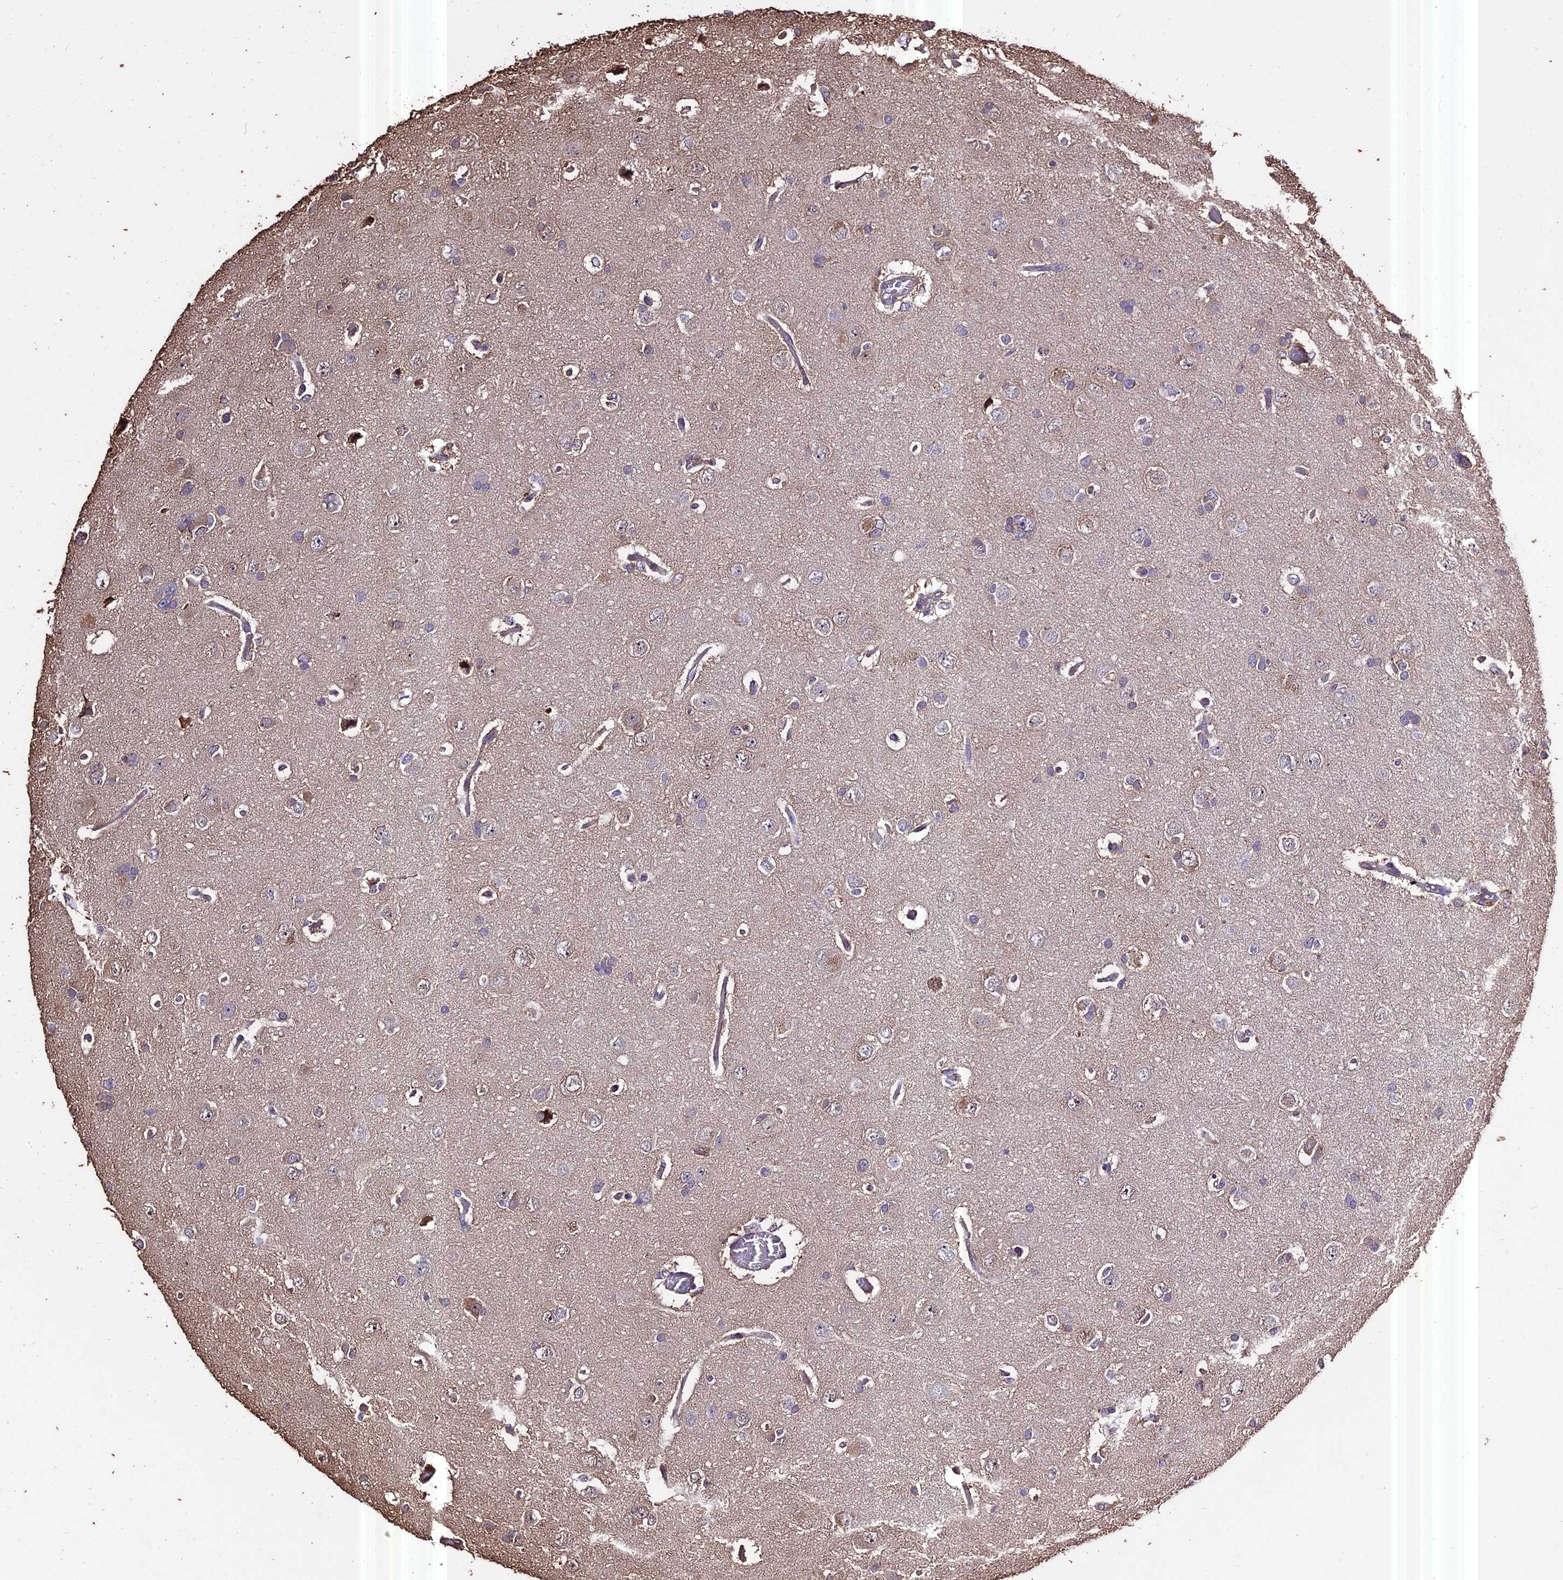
{"staining": {"intensity": "negative", "quantity": "none", "location": "none"}, "tissue": "glioma", "cell_type": "Tumor cells", "image_type": "cancer", "snomed": [{"axis": "morphology", "description": "Glioma, malignant, High grade"}, {"axis": "topography", "description": "Brain"}], "caption": "Tumor cells show no significant staining in glioma.", "gene": "PGPEP1L", "patient": {"sex": "female", "age": 59}}